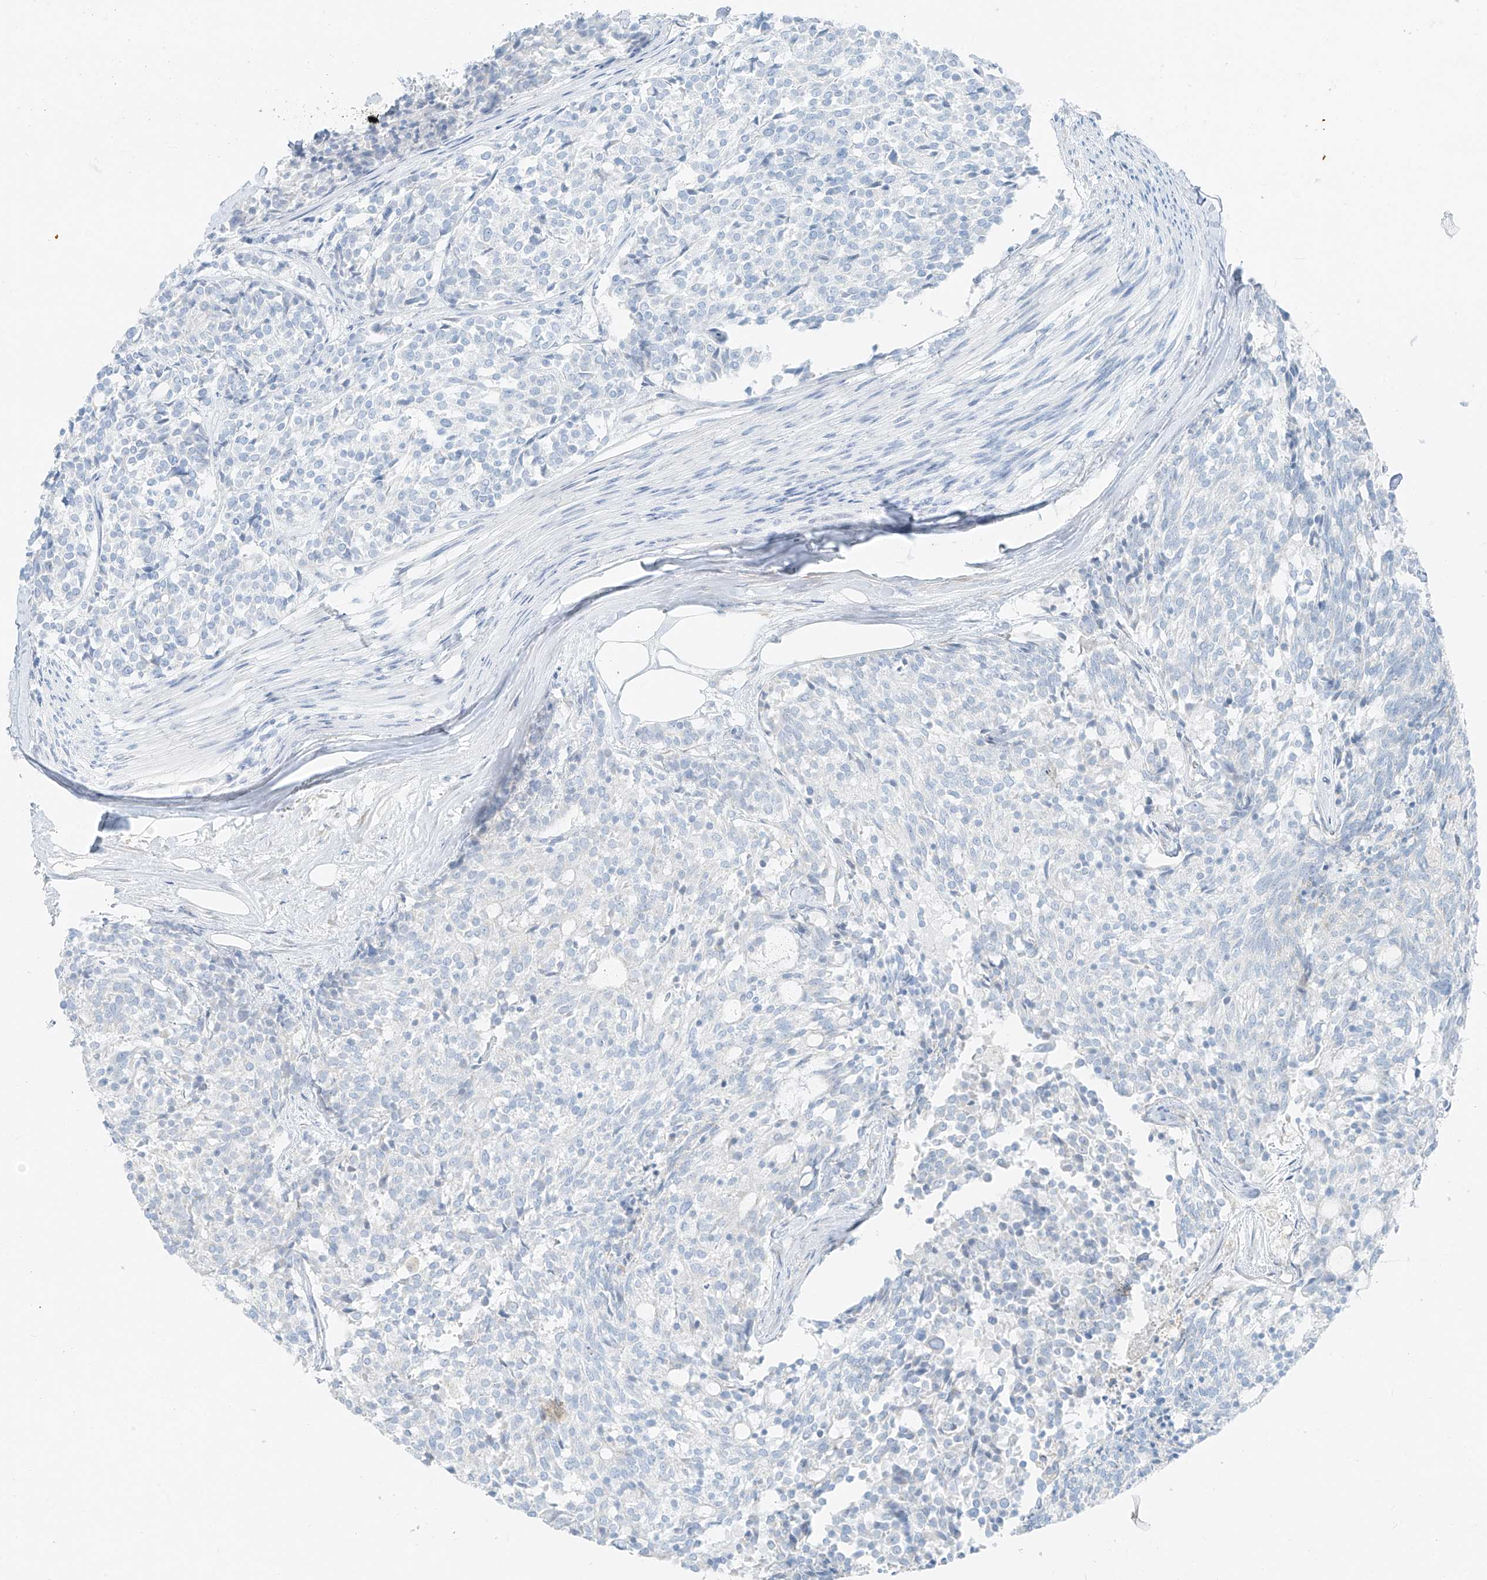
{"staining": {"intensity": "negative", "quantity": "none", "location": "none"}, "tissue": "carcinoid", "cell_type": "Tumor cells", "image_type": "cancer", "snomed": [{"axis": "morphology", "description": "Carcinoid, malignant, NOS"}, {"axis": "topography", "description": "Pancreas"}], "caption": "Immunohistochemical staining of carcinoid shows no significant positivity in tumor cells.", "gene": "FSTL1", "patient": {"sex": "female", "age": 54}}